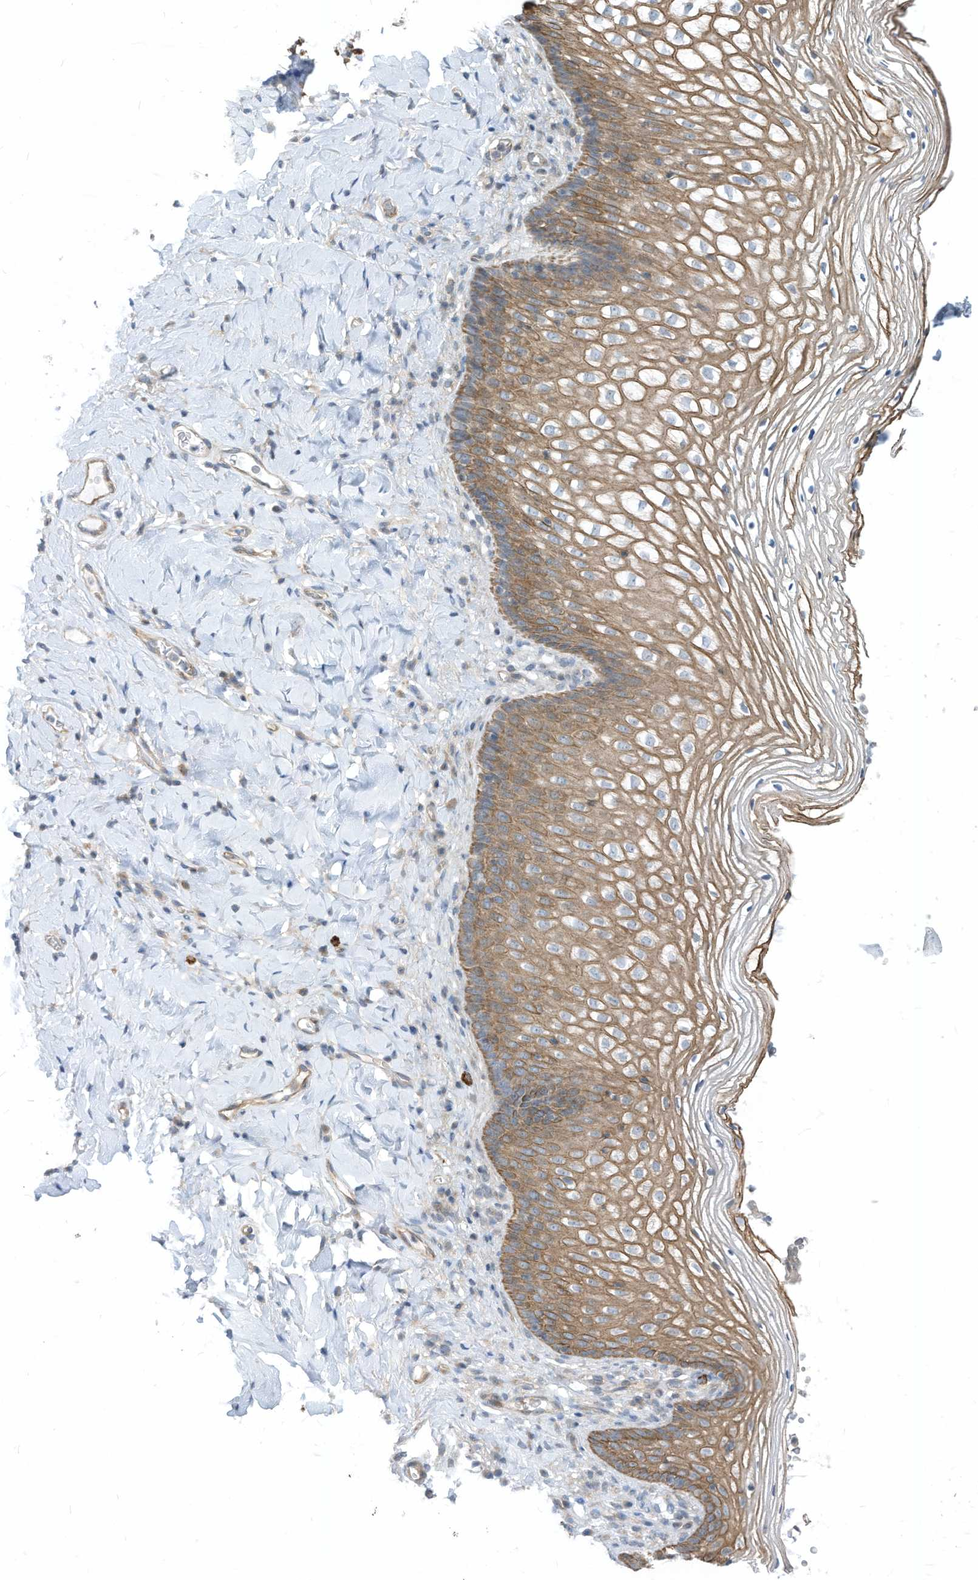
{"staining": {"intensity": "moderate", "quantity": ">75%", "location": "cytoplasmic/membranous"}, "tissue": "vagina", "cell_type": "Squamous epithelial cells", "image_type": "normal", "snomed": [{"axis": "morphology", "description": "Normal tissue, NOS"}, {"axis": "topography", "description": "Vagina"}], "caption": "The immunohistochemical stain shows moderate cytoplasmic/membranous staining in squamous epithelial cells of unremarkable vagina.", "gene": "GPATCH3", "patient": {"sex": "female", "age": 60}}